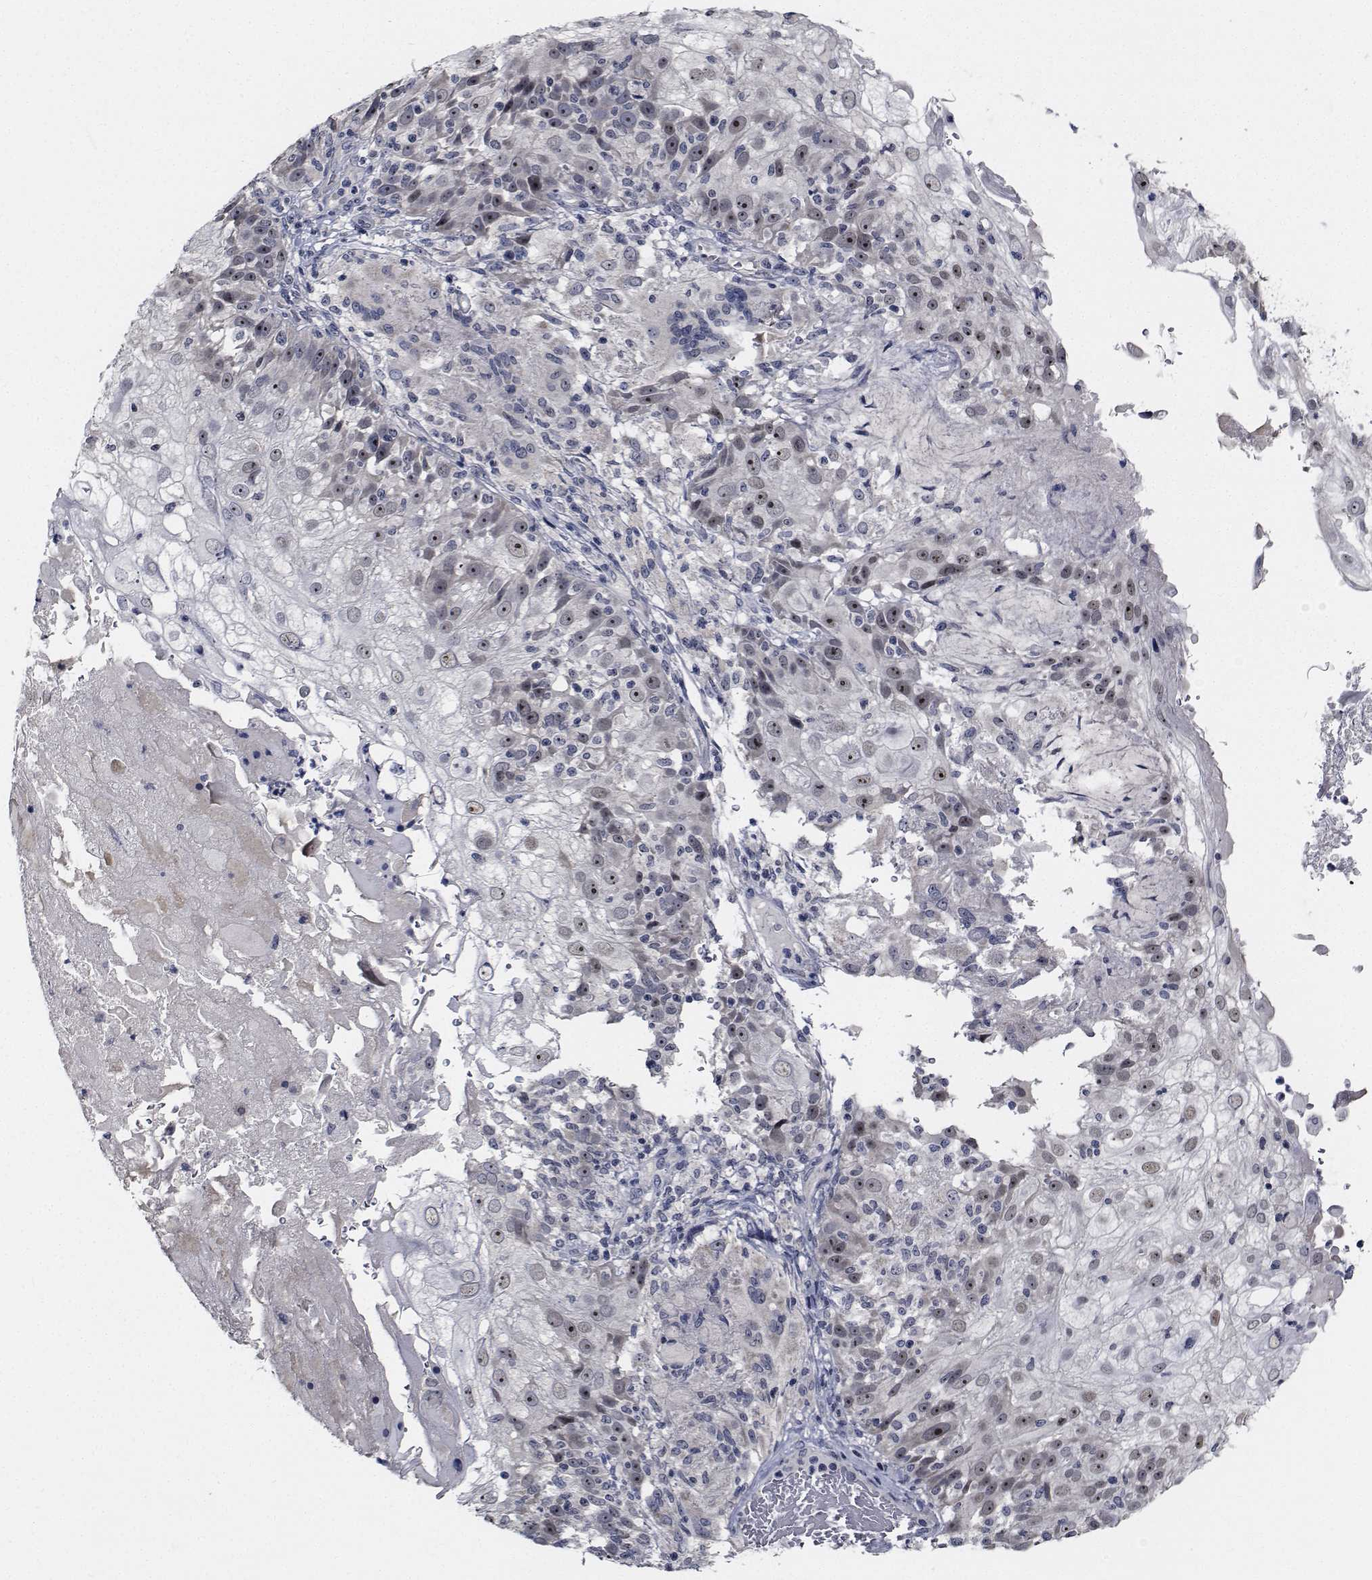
{"staining": {"intensity": "moderate", "quantity": "25%-75%", "location": "nuclear"}, "tissue": "skin cancer", "cell_type": "Tumor cells", "image_type": "cancer", "snomed": [{"axis": "morphology", "description": "Normal tissue, NOS"}, {"axis": "morphology", "description": "Squamous cell carcinoma, NOS"}, {"axis": "topography", "description": "Skin"}], "caption": "High-magnification brightfield microscopy of skin squamous cell carcinoma stained with DAB (brown) and counterstained with hematoxylin (blue). tumor cells exhibit moderate nuclear expression is seen in approximately25%-75% of cells.", "gene": "NVL", "patient": {"sex": "female", "age": 83}}